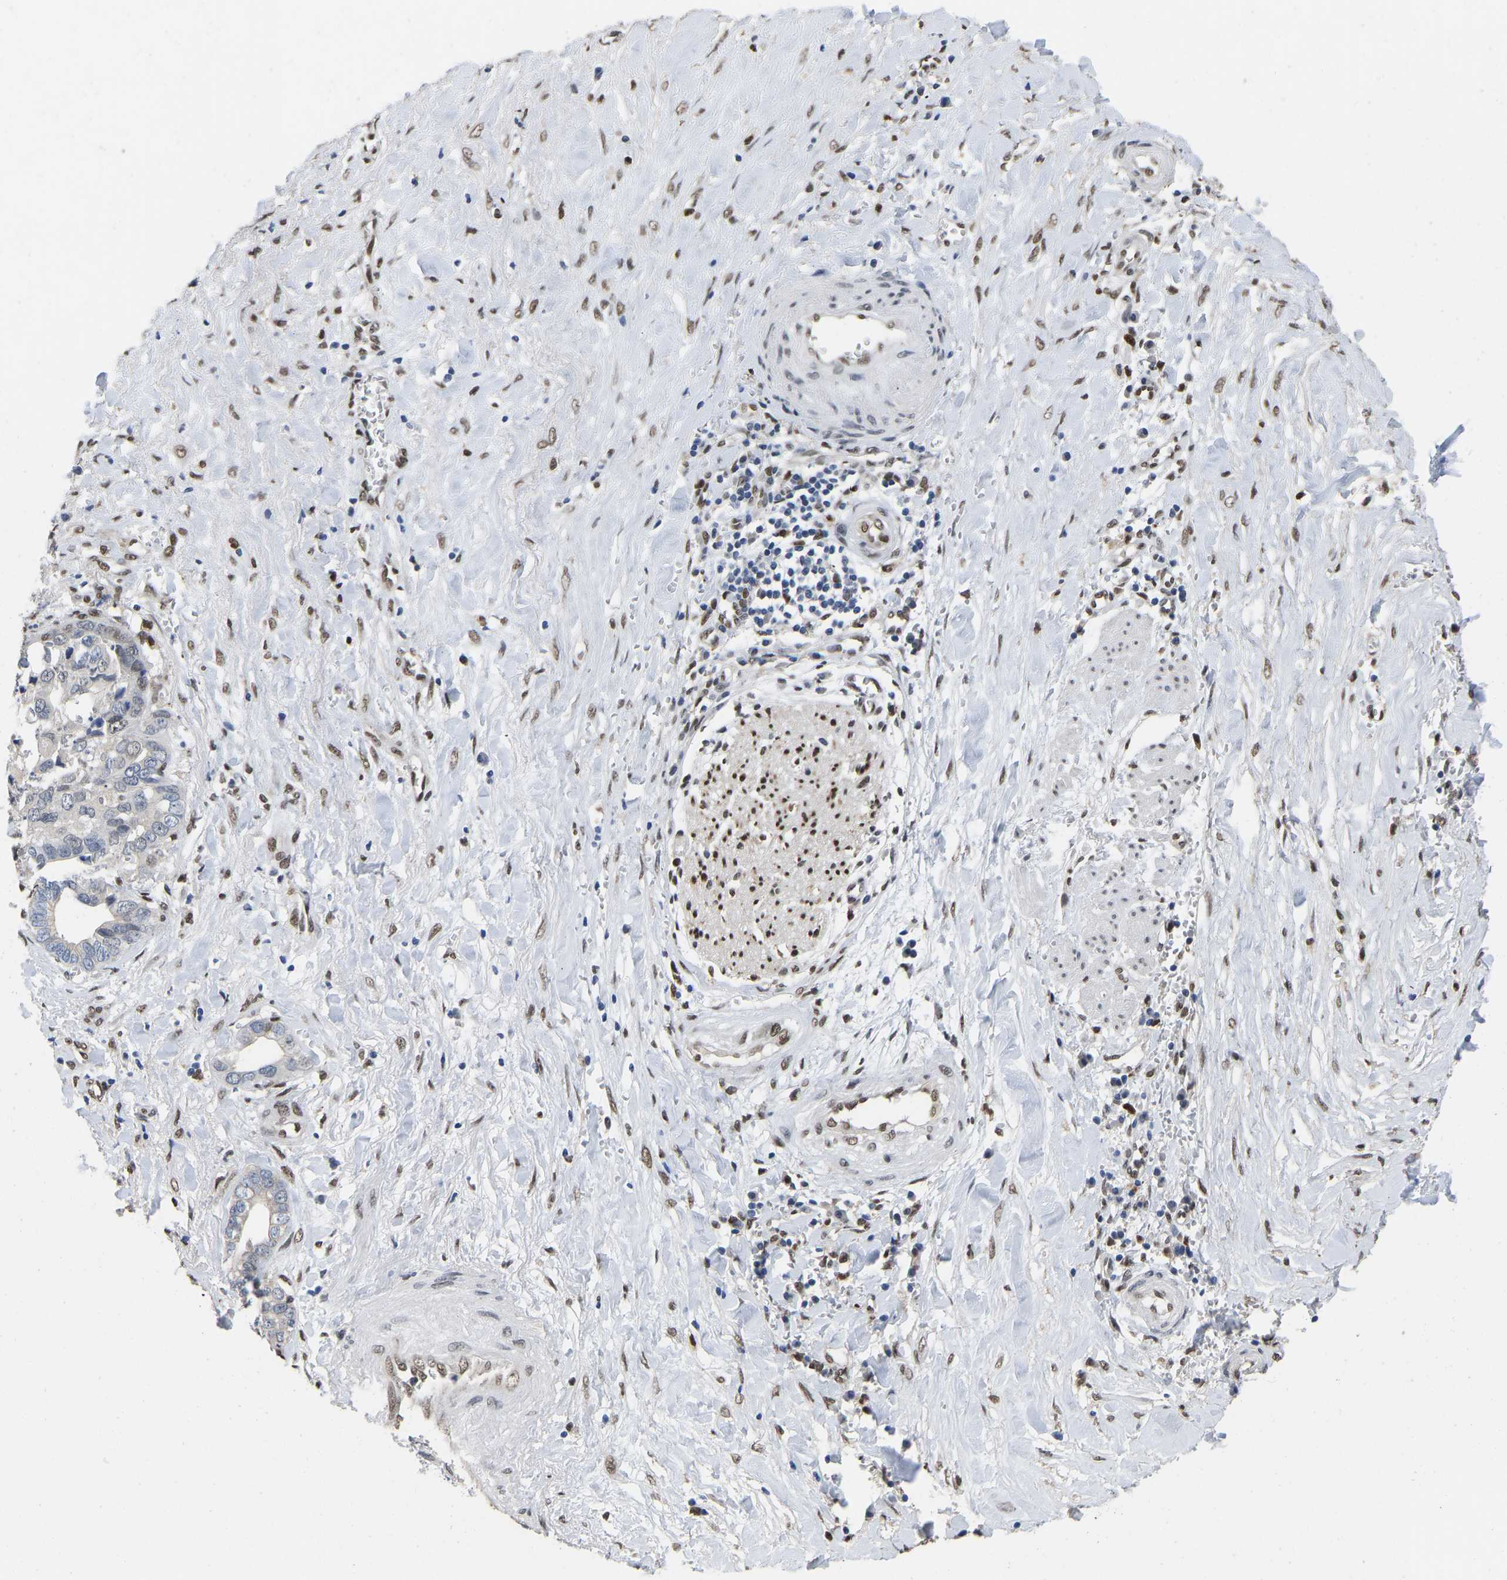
{"staining": {"intensity": "moderate", "quantity": "<25%", "location": "nuclear"}, "tissue": "liver cancer", "cell_type": "Tumor cells", "image_type": "cancer", "snomed": [{"axis": "morphology", "description": "Cholangiocarcinoma"}, {"axis": "topography", "description": "Liver"}], "caption": "Liver cholangiocarcinoma stained with IHC reveals moderate nuclear positivity in approximately <25% of tumor cells.", "gene": "QKI", "patient": {"sex": "female", "age": 79}}